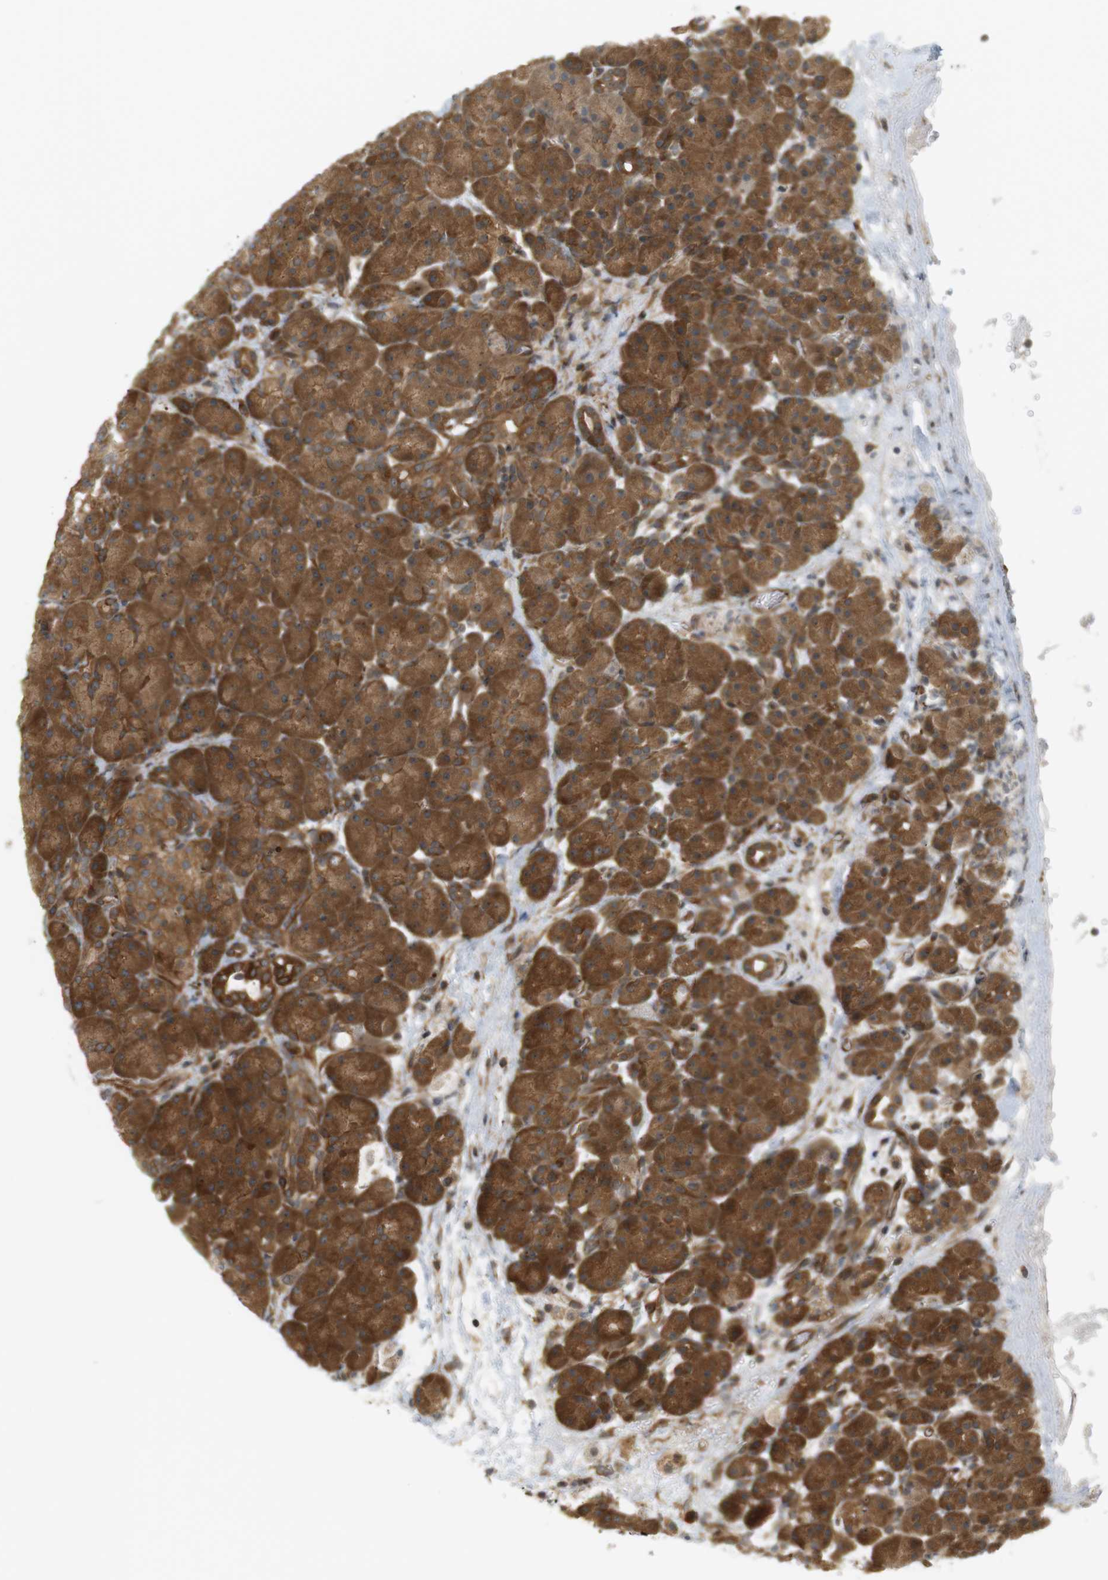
{"staining": {"intensity": "strong", "quantity": ">75%", "location": "cytoplasmic/membranous"}, "tissue": "pancreas", "cell_type": "Exocrine glandular cells", "image_type": "normal", "snomed": [{"axis": "morphology", "description": "Normal tissue, NOS"}, {"axis": "topography", "description": "Pancreas"}], "caption": "About >75% of exocrine glandular cells in unremarkable human pancreas demonstrate strong cytoplasmic/membranous protein positivity as visualized by brown immunohistochemical staining.", "gene": "PA2G4", "patient": {"sex": "male", "age": 66}}